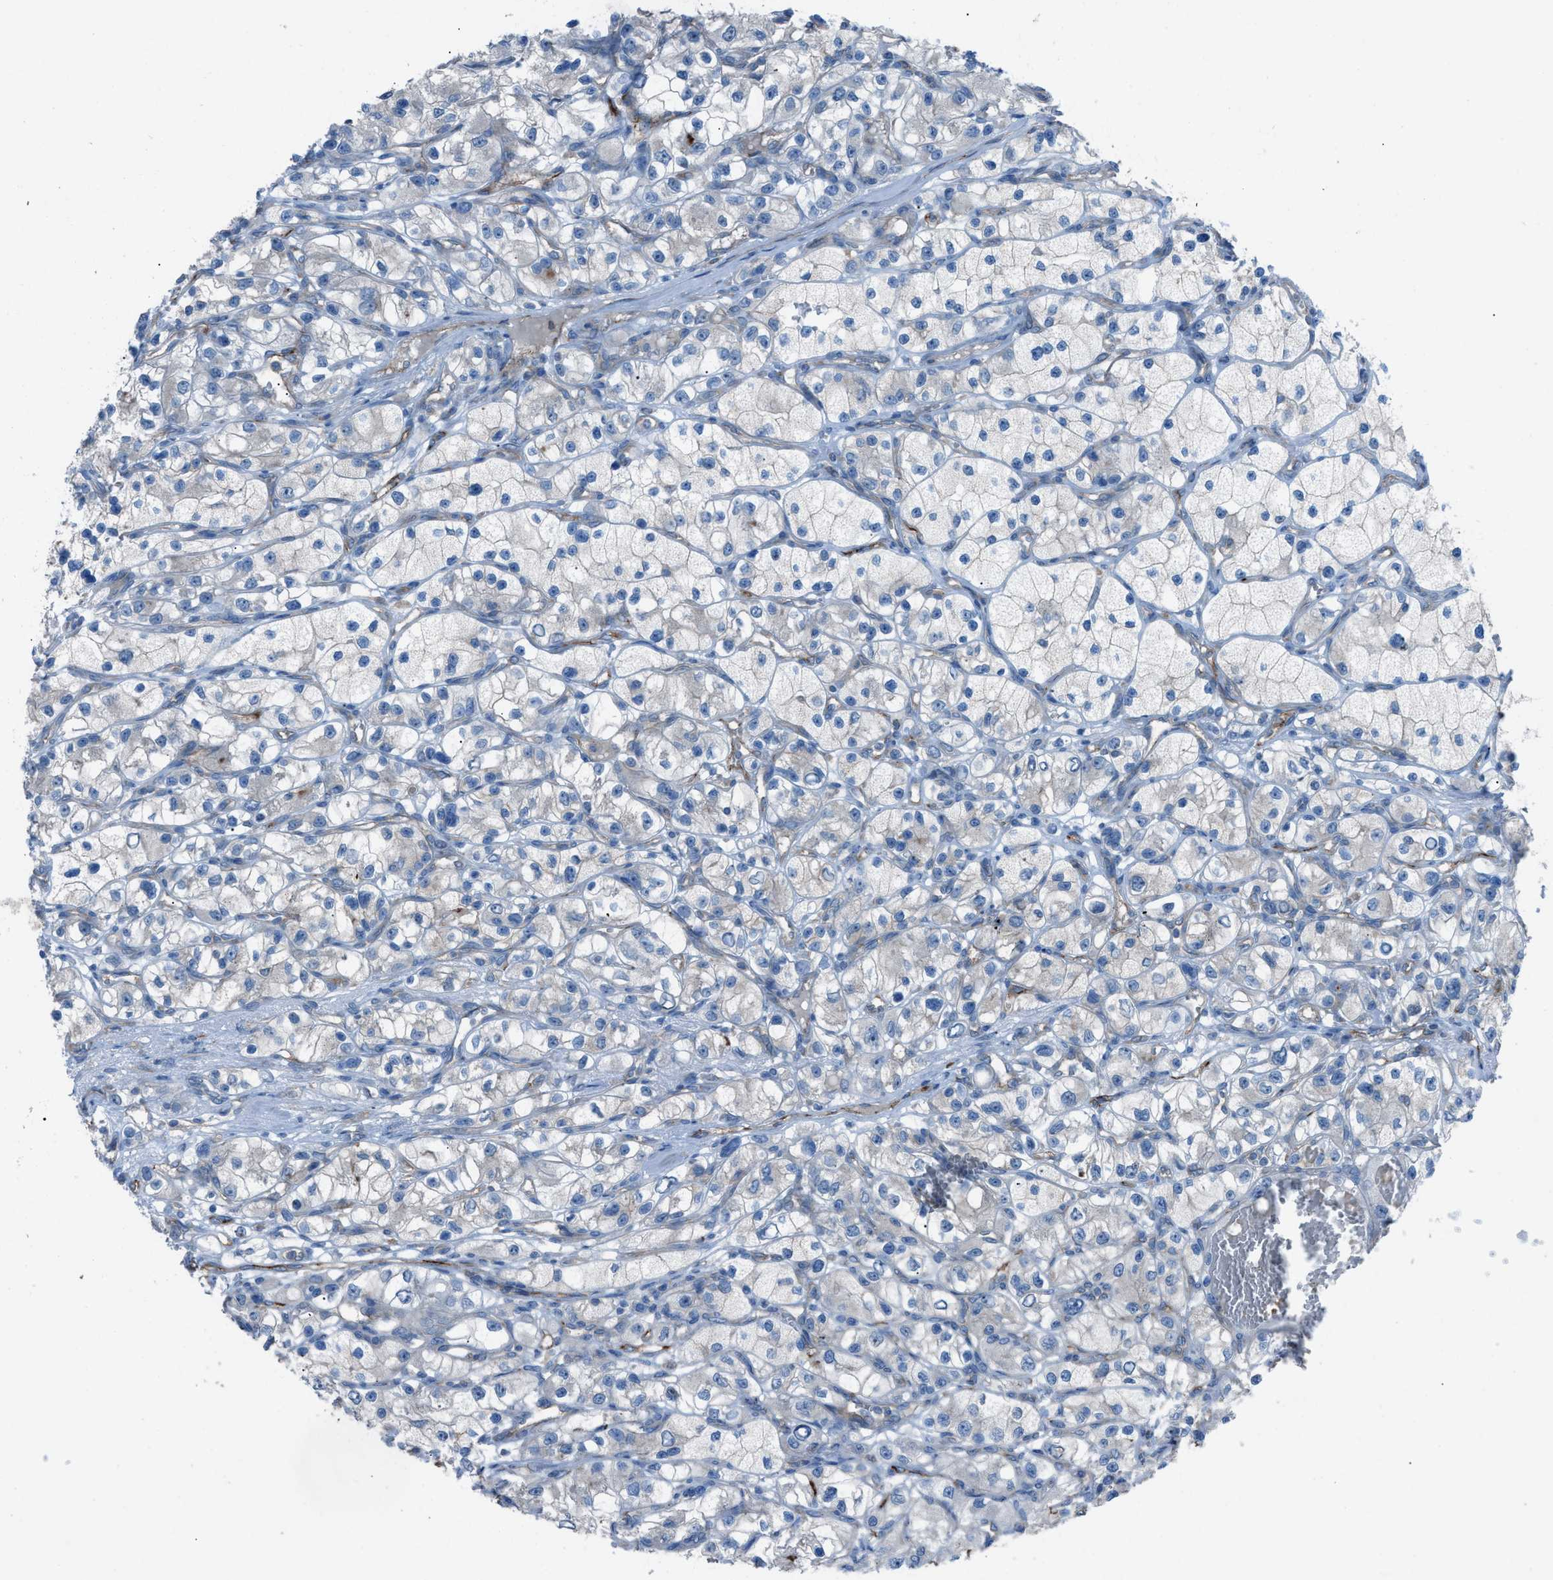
{"staining": {"intensity": "negative", "quantity": "none", "location": "none"}, "tissue": "renal cancer", "cell_type": "Tumor cells", "image_type": "cancer", "snomed": [{"axis": "morphology", "description": "Adenocarcinoma, NOS"}, {"axis": "topography", "description": "Kidney"}], "caption": "Human renal cancer (adenocarcinoma) stained for a protein using IHC displays no positivity in tumor cells.", "gene": "HEG1", "patient": {"sex": "female", "age": 57}}